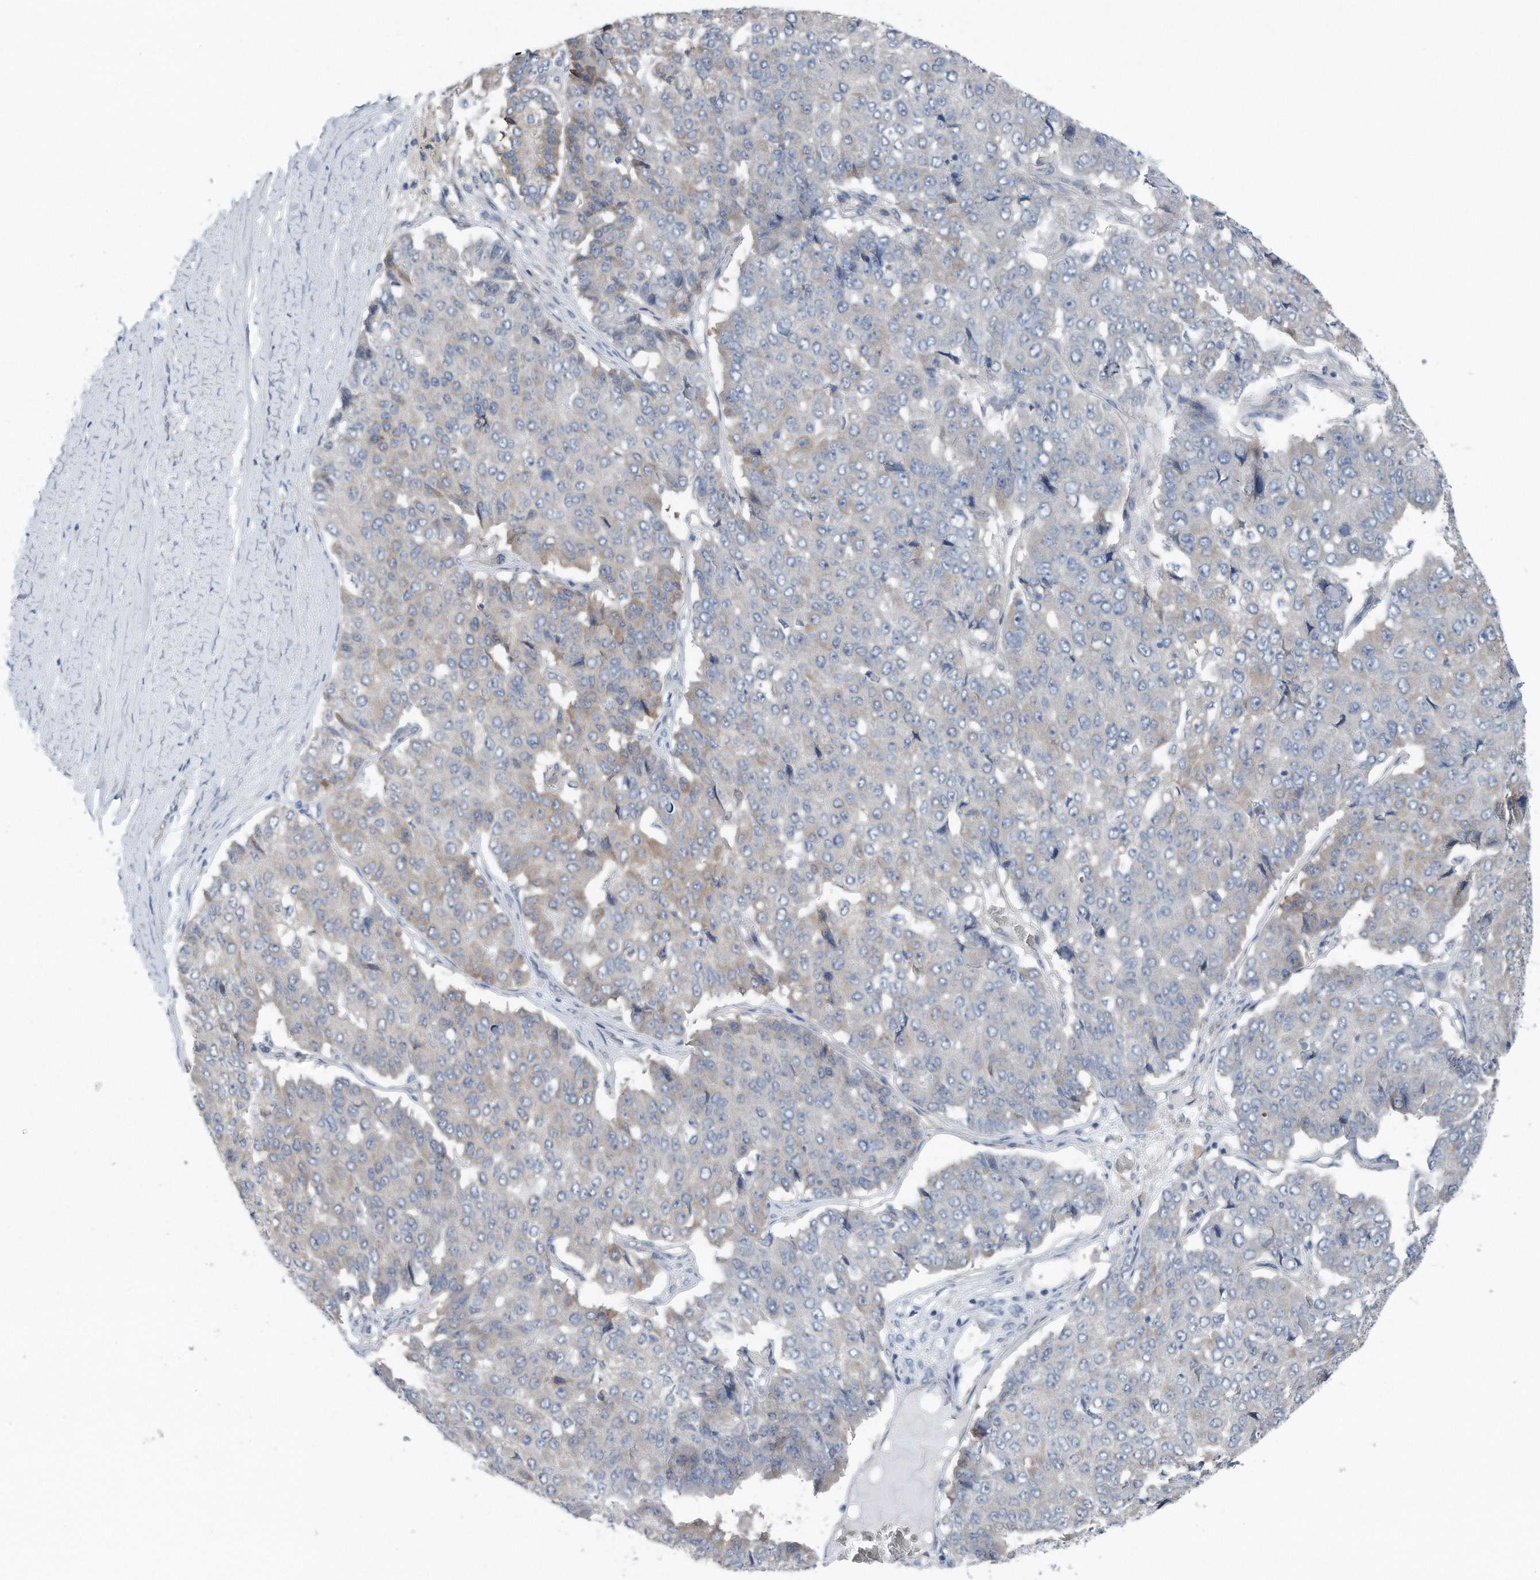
{"staining": {"intensity": "weak", "quantity": "<25%", "location": "cytoplasmic/membranous"}, "tissue": "pancreatic cancer", "cell_type": "Tumor cells", "image_type": "cancer", "snomed": [{"axis": "morphology", "description": "Adenocarcinoma, NOS"}, {"axis": "topography", "description": "Pancreas"}], "caption": "Tumor cells are negative for protein expression in human adenocarcinoma (pancreatic).", "gene": "YRDC", "patient": {"sex": "male", "age": 50}}